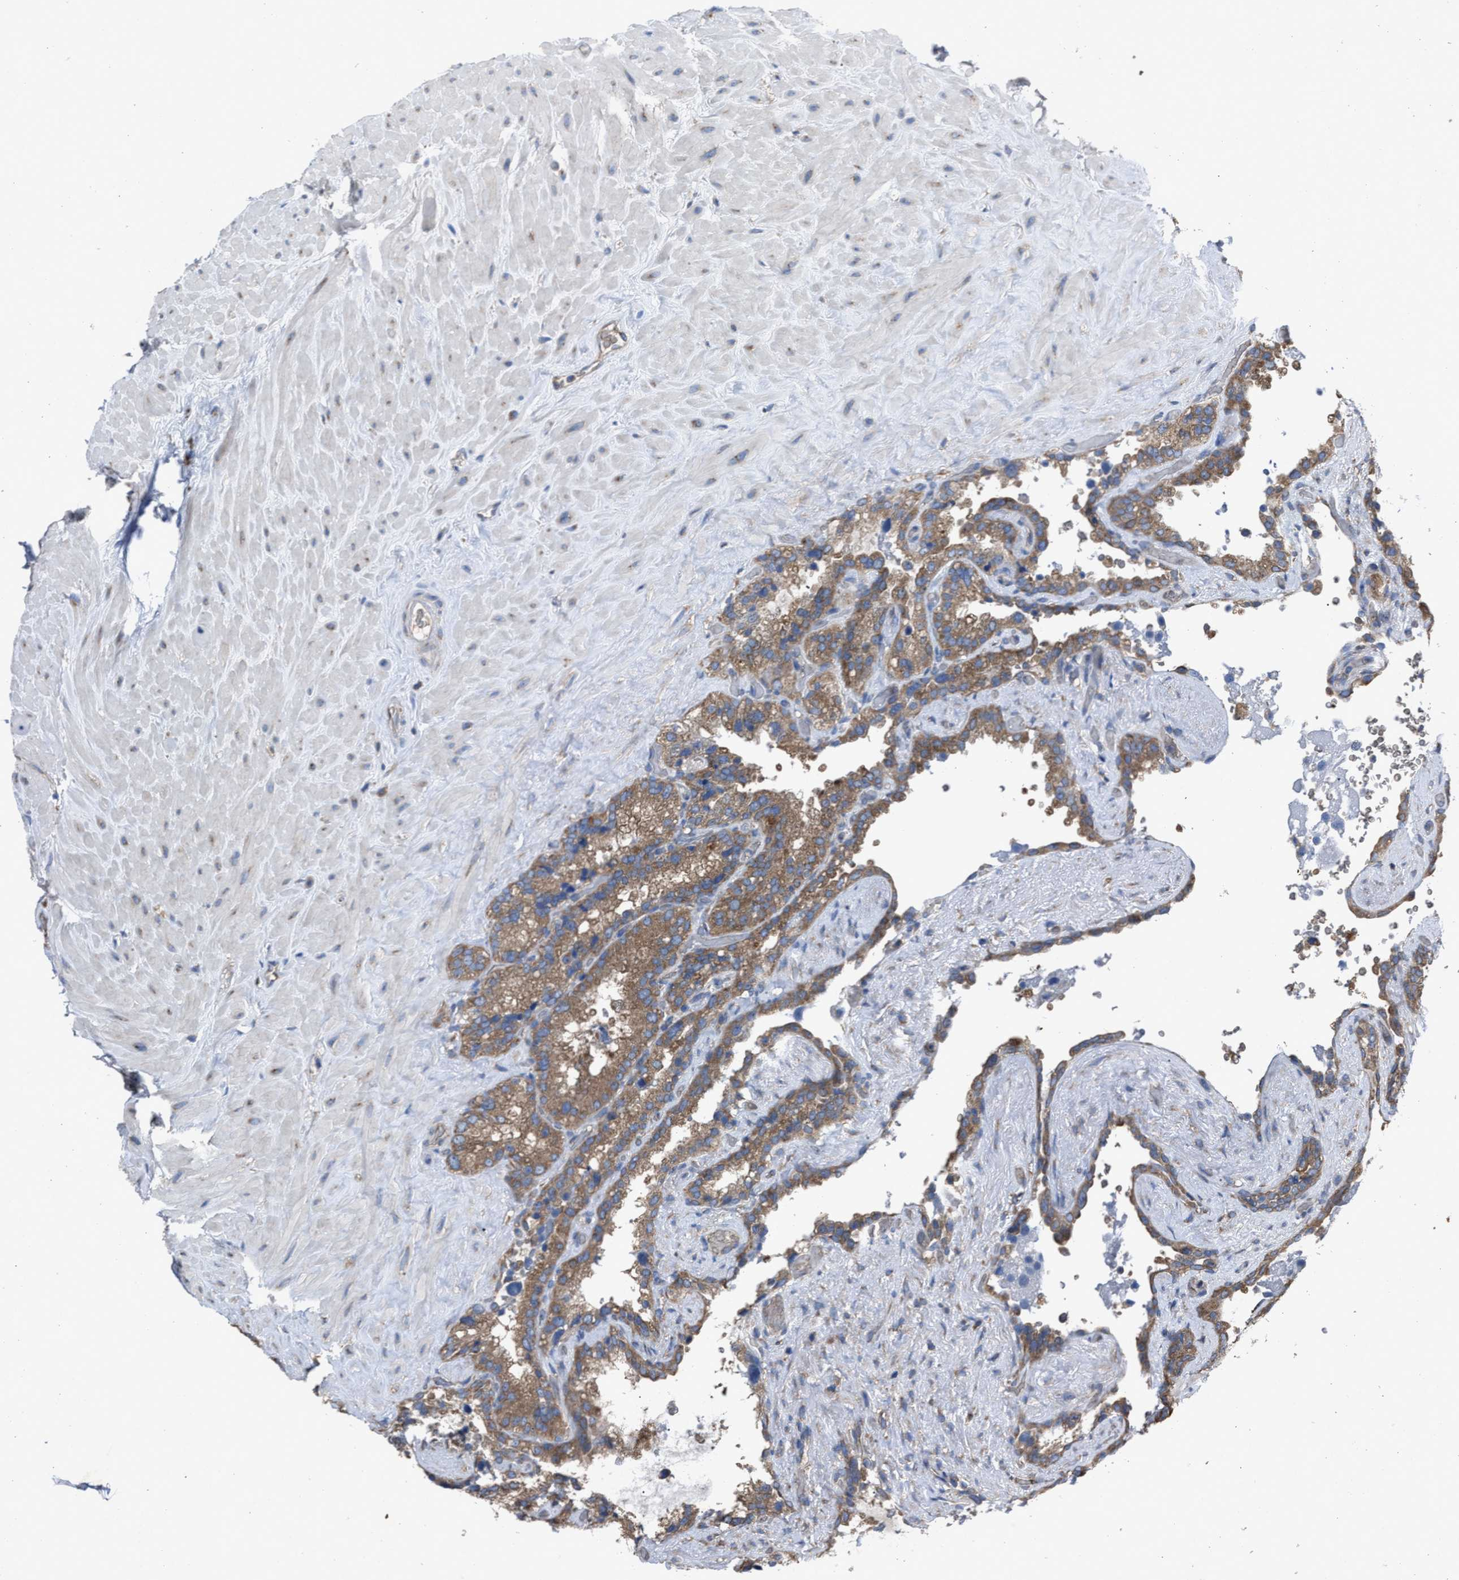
{"staining": {"intensity": "moderate", "quantity": "25%-75%", "location": "cytoplasmic/membranous"}, "tissue": "seminal vesicle", "cell_type": "Glandular cells", "image_type": "normal", "snomed": [{"axis": "morphology", "description": "Normal tissue, NOS"}, {"axis": "topography", "description": "Seminal veicle"}], "caption": "Seminal vesicle stained with IHC displays moderate cytoplasmic/membranous expression in approximately 25%-75% of glandular cells.", "gene": "UPF1", "patient": {"sex": "male", "age": 68}}